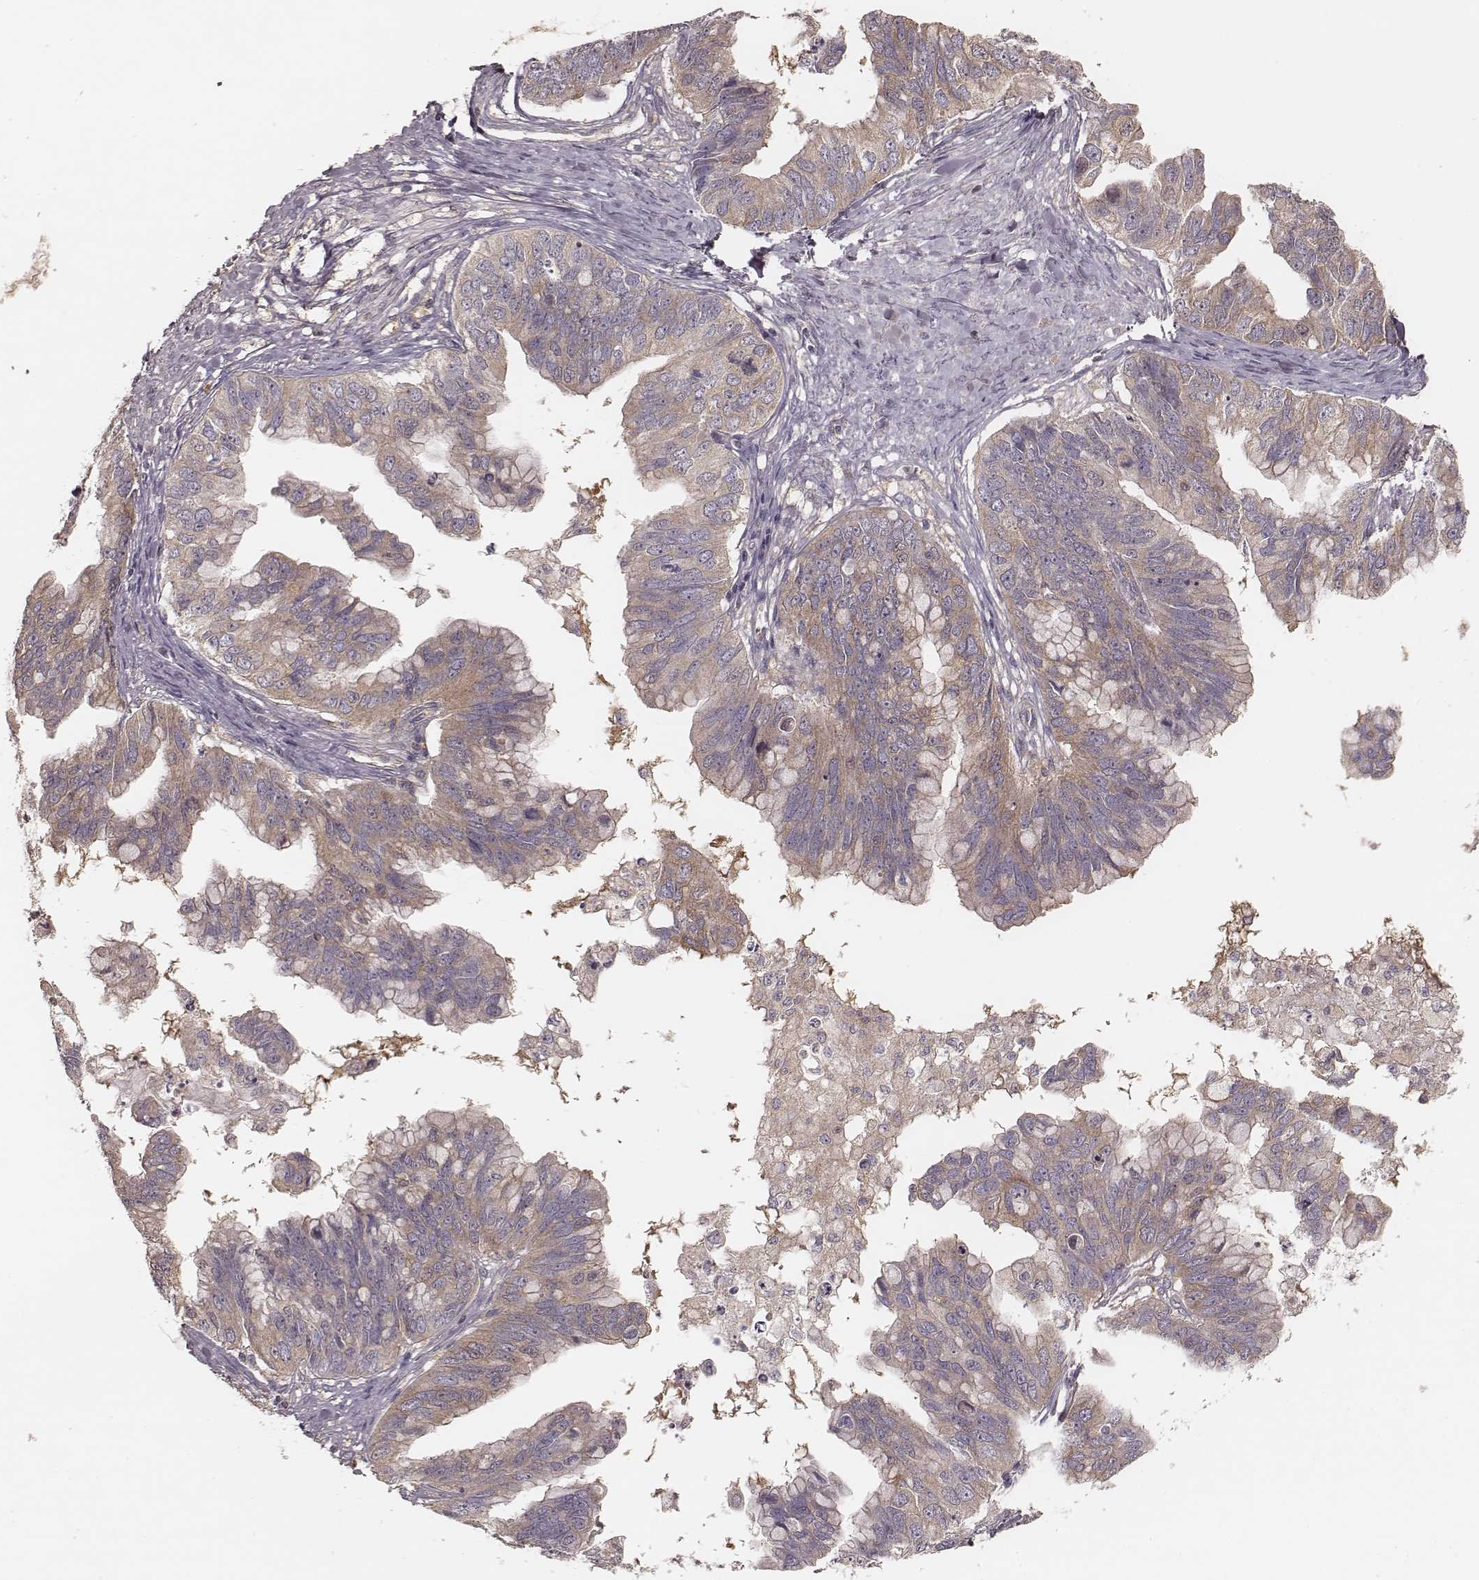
{"staining": {"intensity": "weak", "quantity": ">75%", "location": "cytoplasmic/membranous"}, "tissue": "ovarian cancer", "cell_type": "Tumor cells", "image_type": "cancer", "snomed": [{"axis": "morphology", "description": "Cystadenocarcinoma, mucinous, NOS"}, {"axis": "topography", "description": "Ovary"}], "caption": "Immunohistochemical staining of human ovarian mucinous cystadenocarcinoma exhibits weak cytoplasmic/membranous protein positivity in about >75% of tumor cells. The protein is shown in brown color, while the nuclei are stained blue.", "gene": "CARS1", "patient": {"sex": "female", "age": 76}}